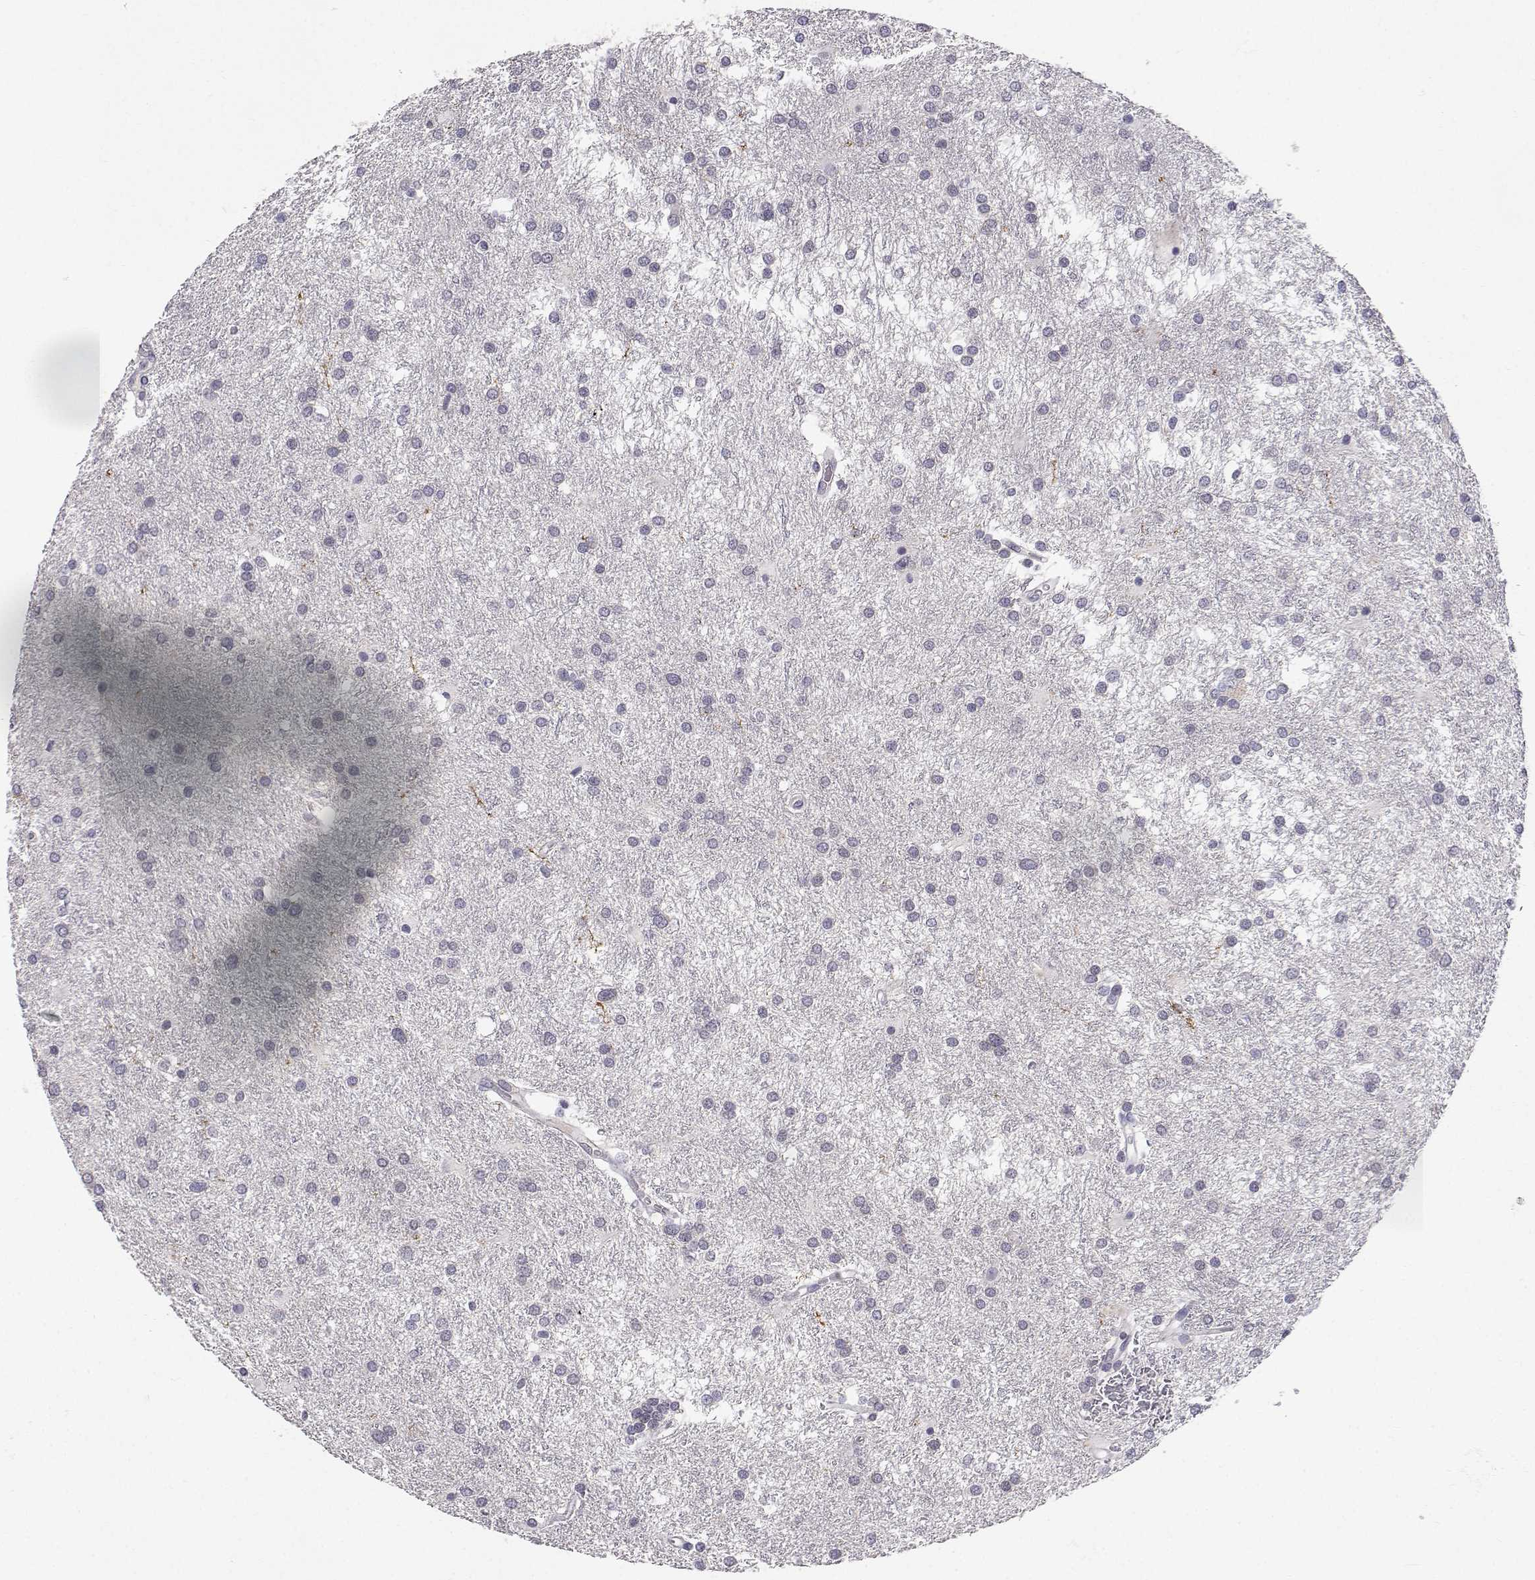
{"staining": {"intensity": "negative", "quantity": "none", "location": "none"}, "tissue": "glioma", "cell_type": "Tumor cells", "image_type": "cancer", "snomed": [{"axis": "morphology", "description": "Glioma, malignant, Low grade"}, {"axis": "topography", "description": "Brain"}], "caption": "The photomicrograph exhibits no significant staining in tumor cells of glioma.", "gene": "SLC6A3", "patient": {"sex": "female", "age": 32}}